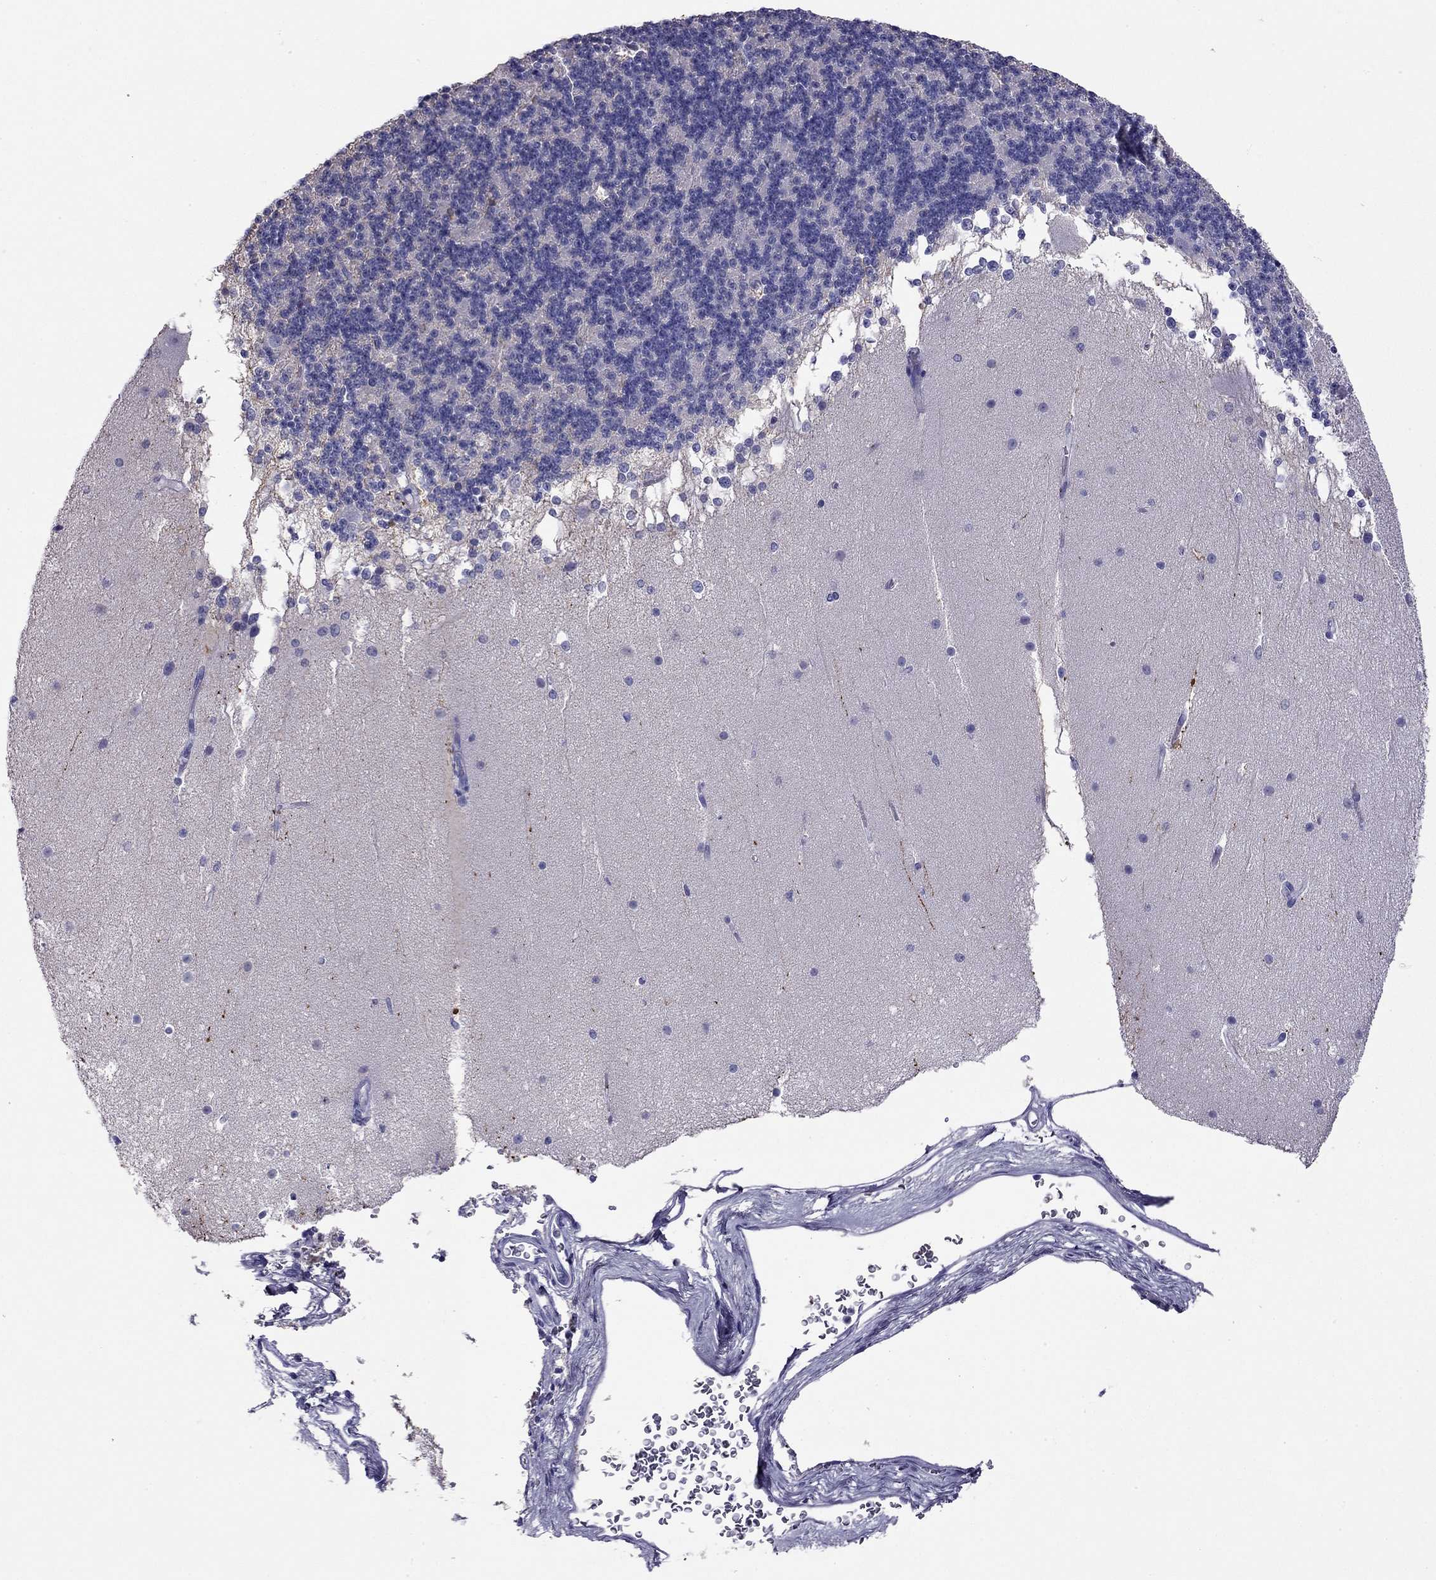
{"staining": {"intensity": "negative", "quantity": "none", "location": "none"}, "tissue": "cerebellum", "cell_type": "Cells in granular layer", "image_type": "normal", "snomed": [{"axis": "morphology", "description": "Normal tissue, NOS"}, {"axis": "topography", "description": "Cerebellum"}], "caption": "This histopathology image is of unremarkable cerebellum stained with IHC to label a protein in brown with the nuclei are counter-stained blue. There is no expression in cells in granular layer.", "gene": "ODF4", "patient": {"sex": "female", "age": 19}}